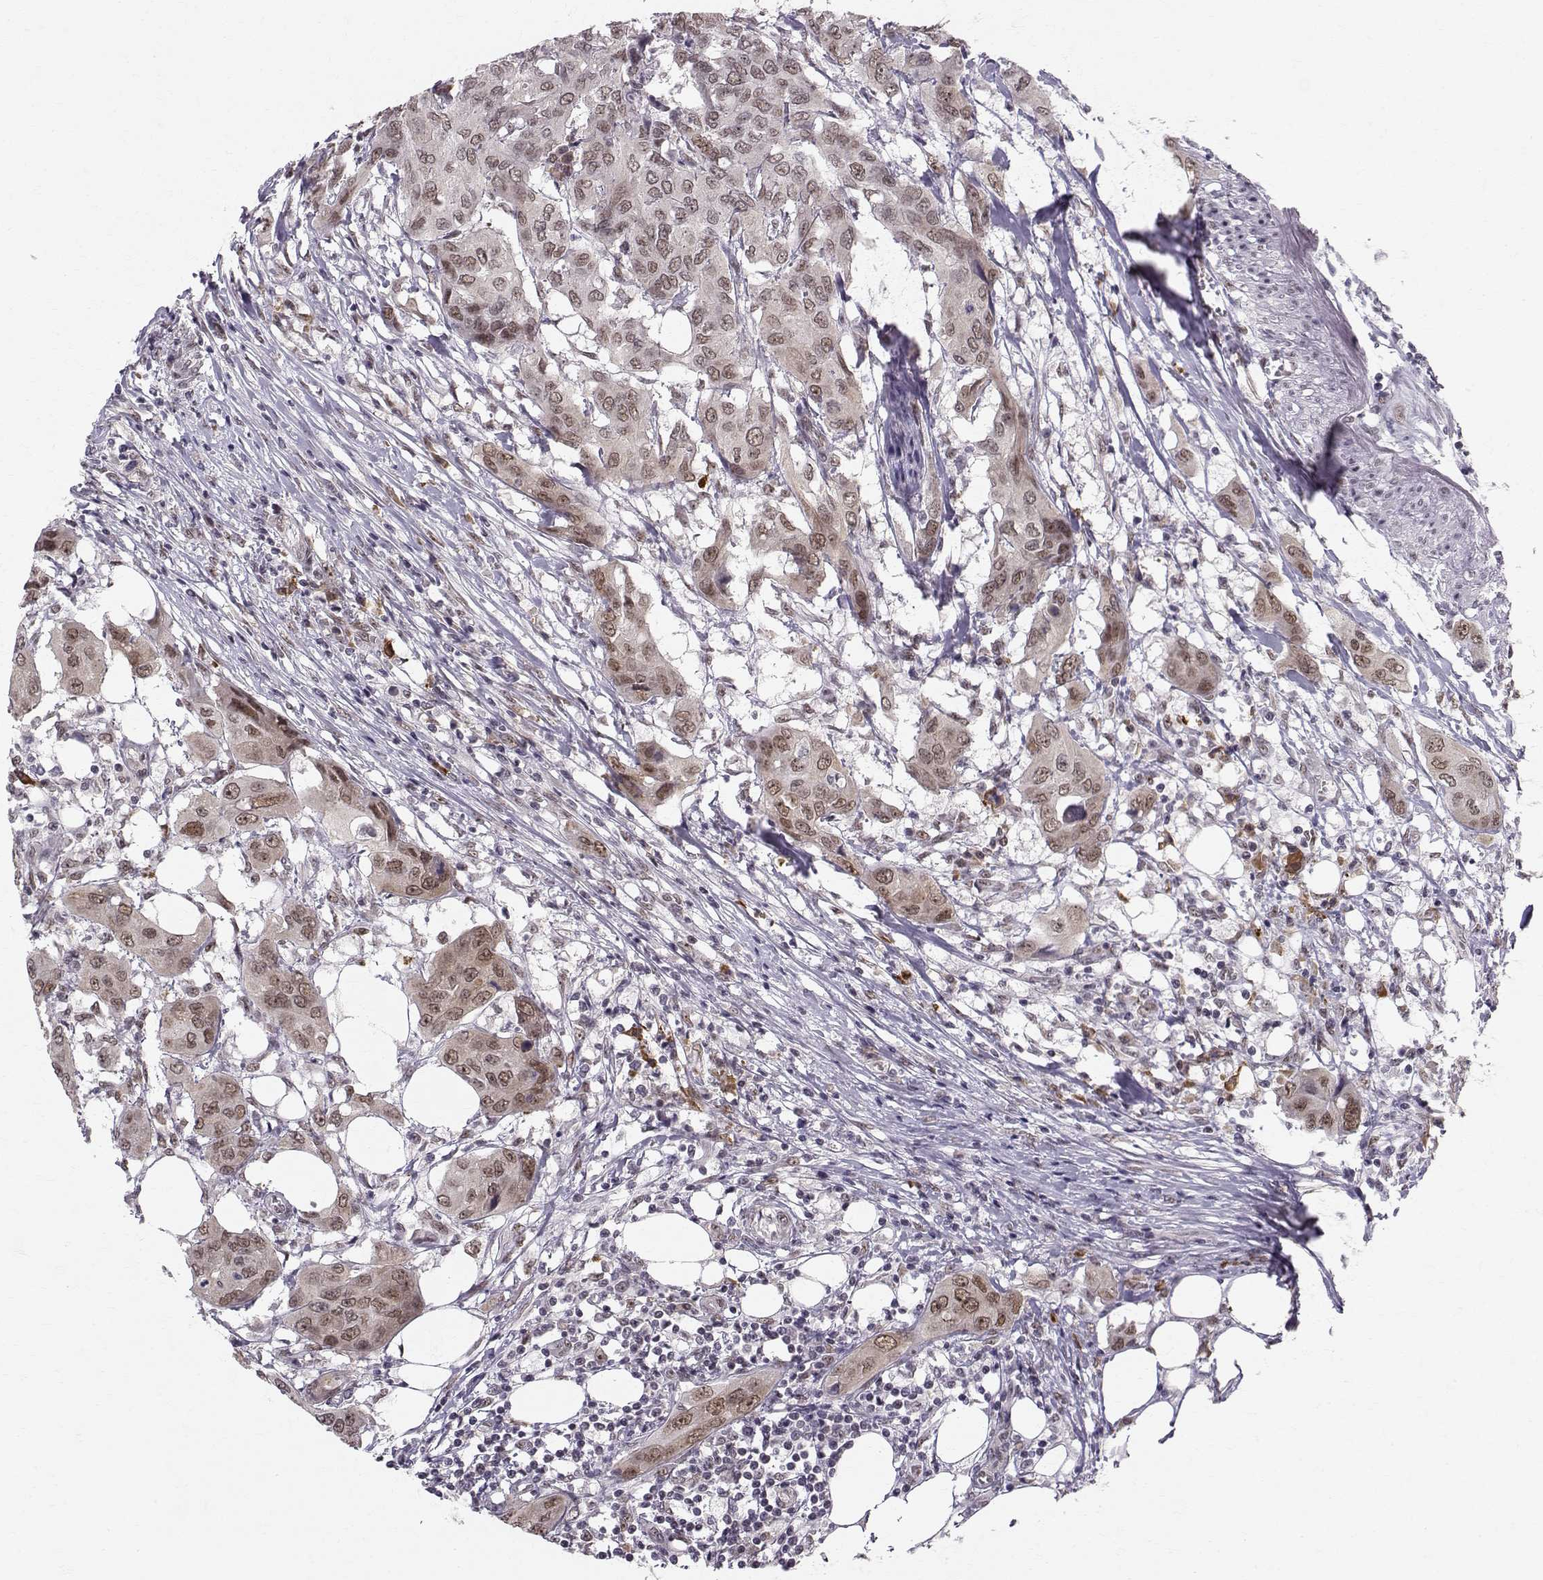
{"staining": {"intensity": "moderate", "quantity": "25%-75%", "location": "cytoplasmic/membranous,nuclear"}, "tissue": "urothelial cancer", "cell_type": "Tumor cells", "image_type": "cancer", "snomed": [{"axis": "morphology", "description": "Urothelial carcinoma, NOS"}, {"axis": "morphology", "description": "Urothelial carcinoma, High grade"}, {"axis": "topography", "description": "Urinary bladder"}], "caption": "Immunohistochemistry image of neoplastic tissue: human urothelial cancer stained using IHC displays medium levels of moderate protein expression localized specifically in the cytoplasmic/membranous and nuclear of tumor cells, appearing as a cytoplasmic/membranous and nuclear brown color.", "gene": "RPP38", "patient": {"sex": "male", "age": 63}}